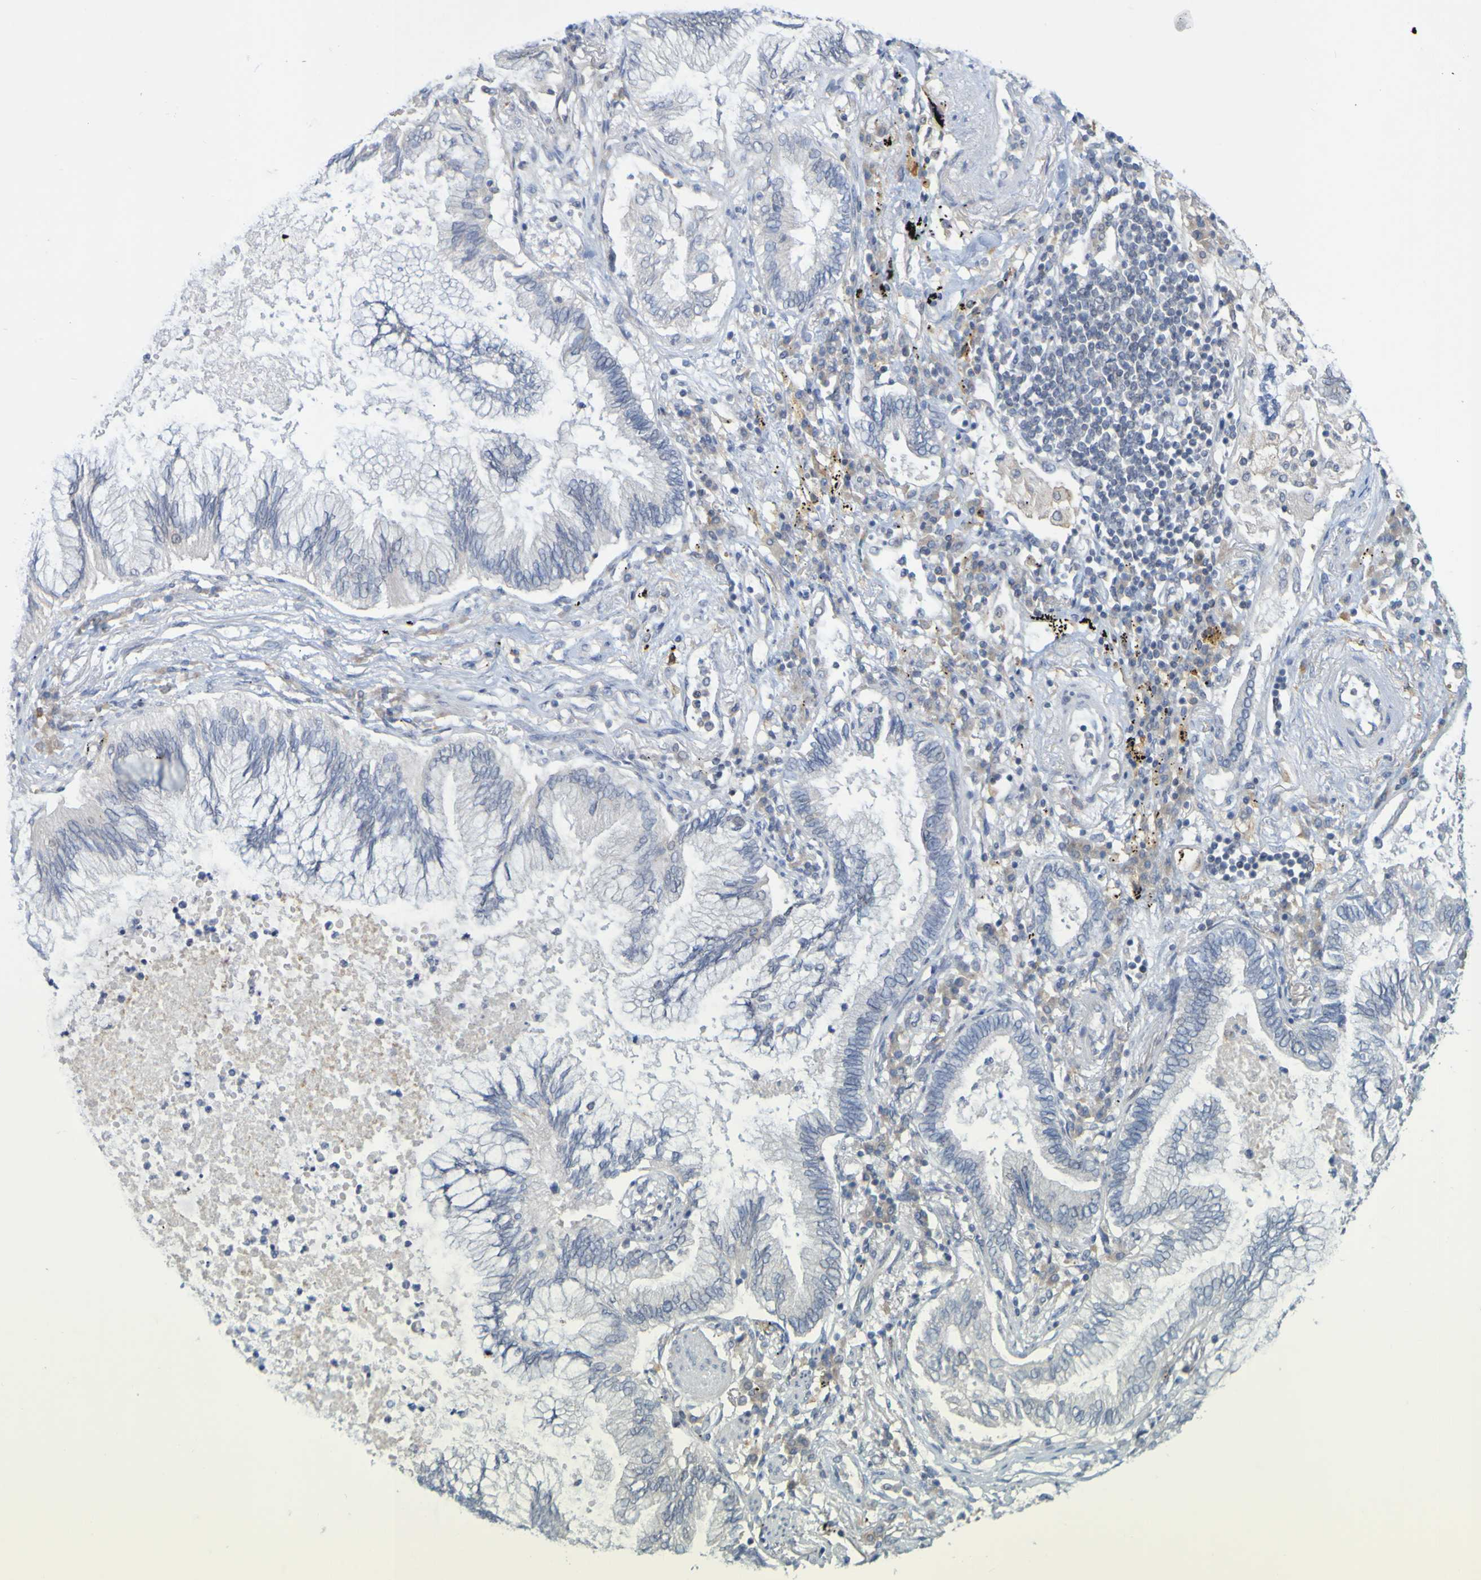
{"staining": {"intensity": "negative", "quantity": "none", "location": "none"}, "tissue": "lung cancer", "cell_type": "Tumor cells", "image_type": "cancer", "snomed": [{"axis": "morphology", "description": "Normal tissue, NOS"}, {"axis": "morphology", "description": "Adenocarcinoma, NOS"}, {"axis": "topography", "description": "Bronchus"}, {"axis": "topography", "description": "Lung"}], "caption": "The photomicrograph exhibits no significant expression in tumor cells of adenocarcinoma (lung). Brightfield microscopy of immunohistochemistry stained with DAB (3,3'-diaminobenzidine) (brown) and hematoxylin (blue), captured at high magnification.", "gene": "LILRB5", "patient": {"sex": "female", "age": 70}}